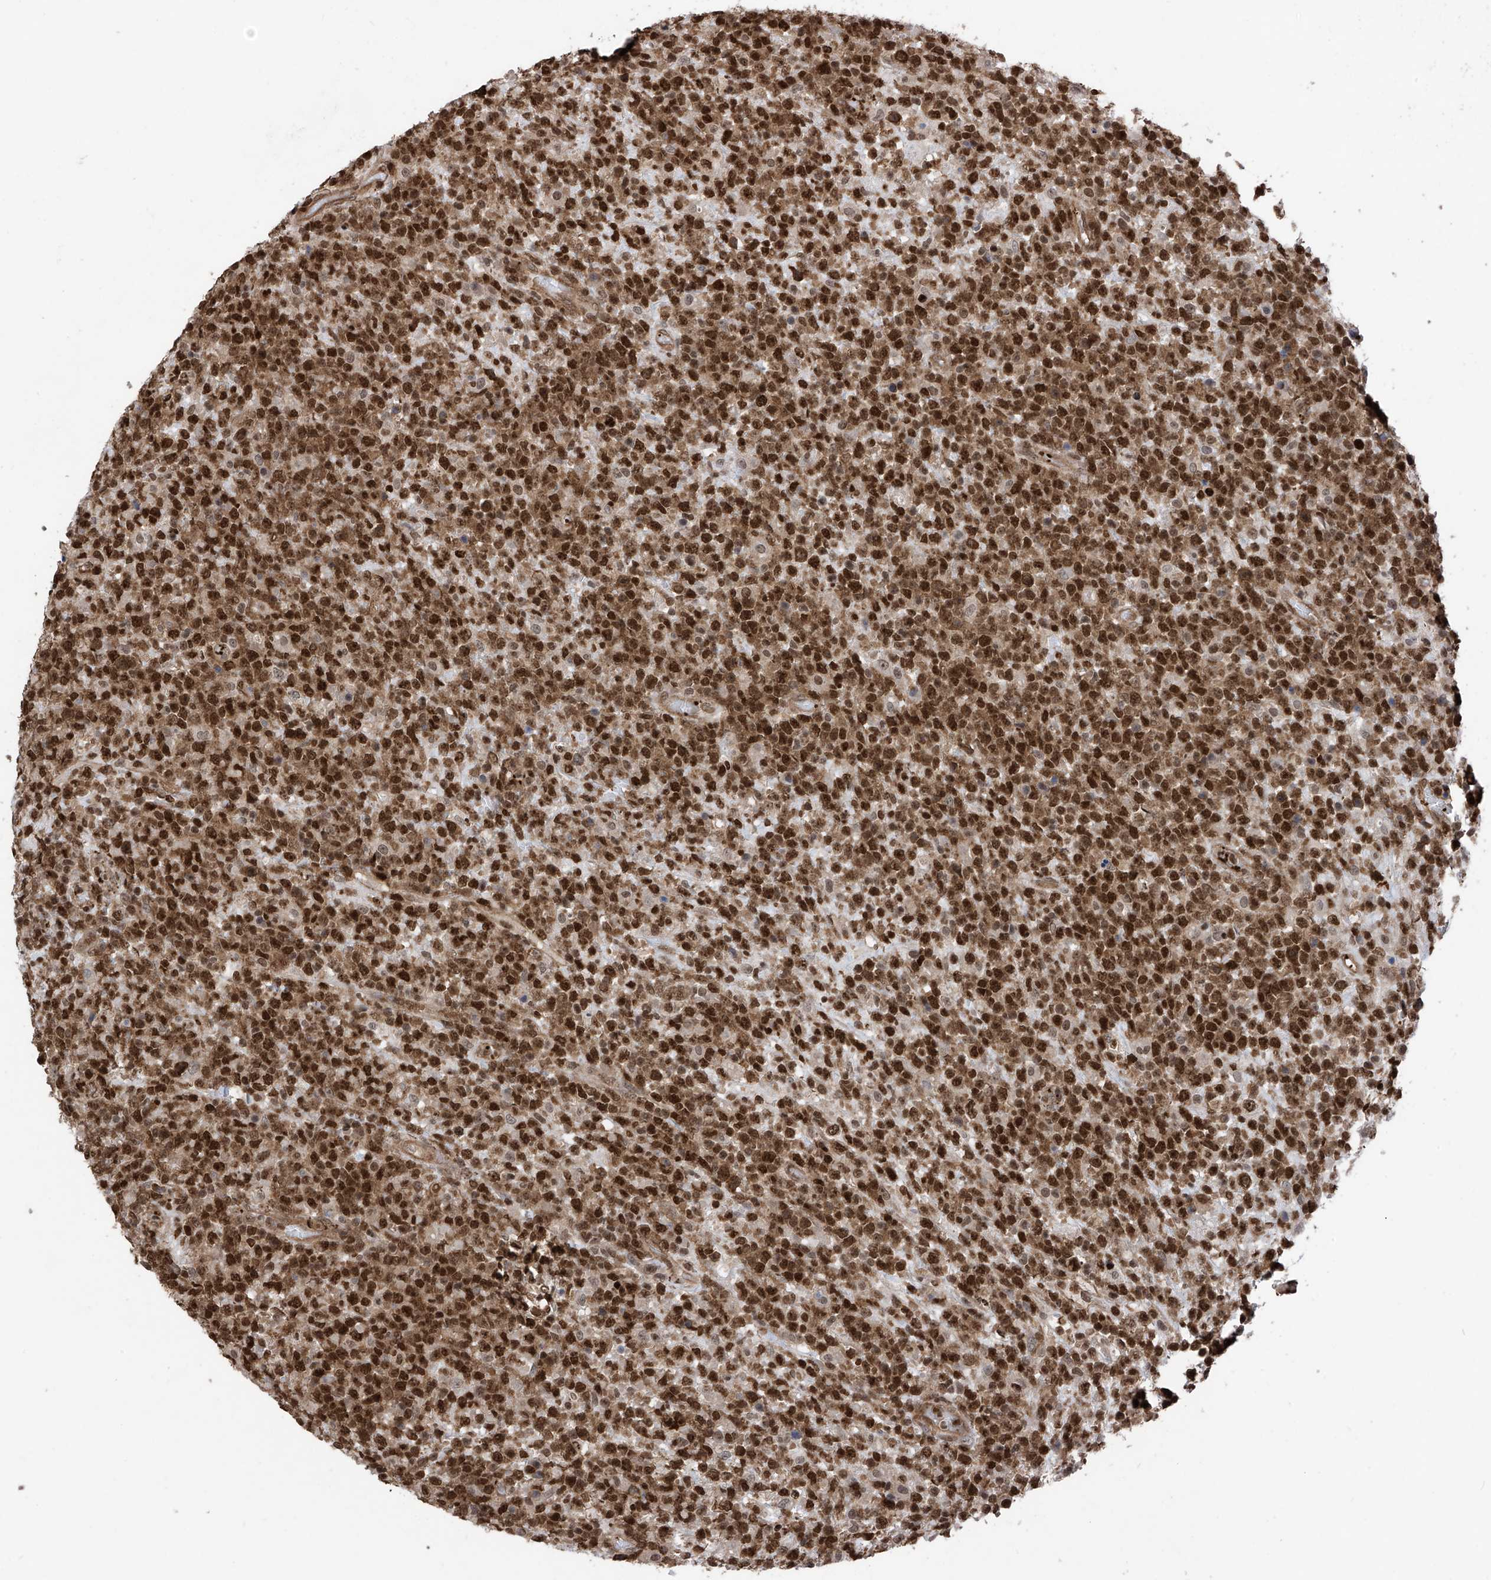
{"staining": {"intensity": "strong", "quantity": ">75%", "location": "cytoplasmic/membranous,nuclear"}, "tissue": "lymphoma", "cell_type": "Tumor cells", "image_type": "cancer", "snomed": [{"axis": "morphology", "description": "Malignant lymphoma, non-Hodgkin's type, High grade"}, {"axis": "topography", "description": "Colon"}], "caption": "A brown stain highlights strong cytoplasmic/membranous and nuclear positivity of a protein in lymphoma tumor cells.", "gene": "DNAJC9", "patient": {"sex": "female", "age": 53}}